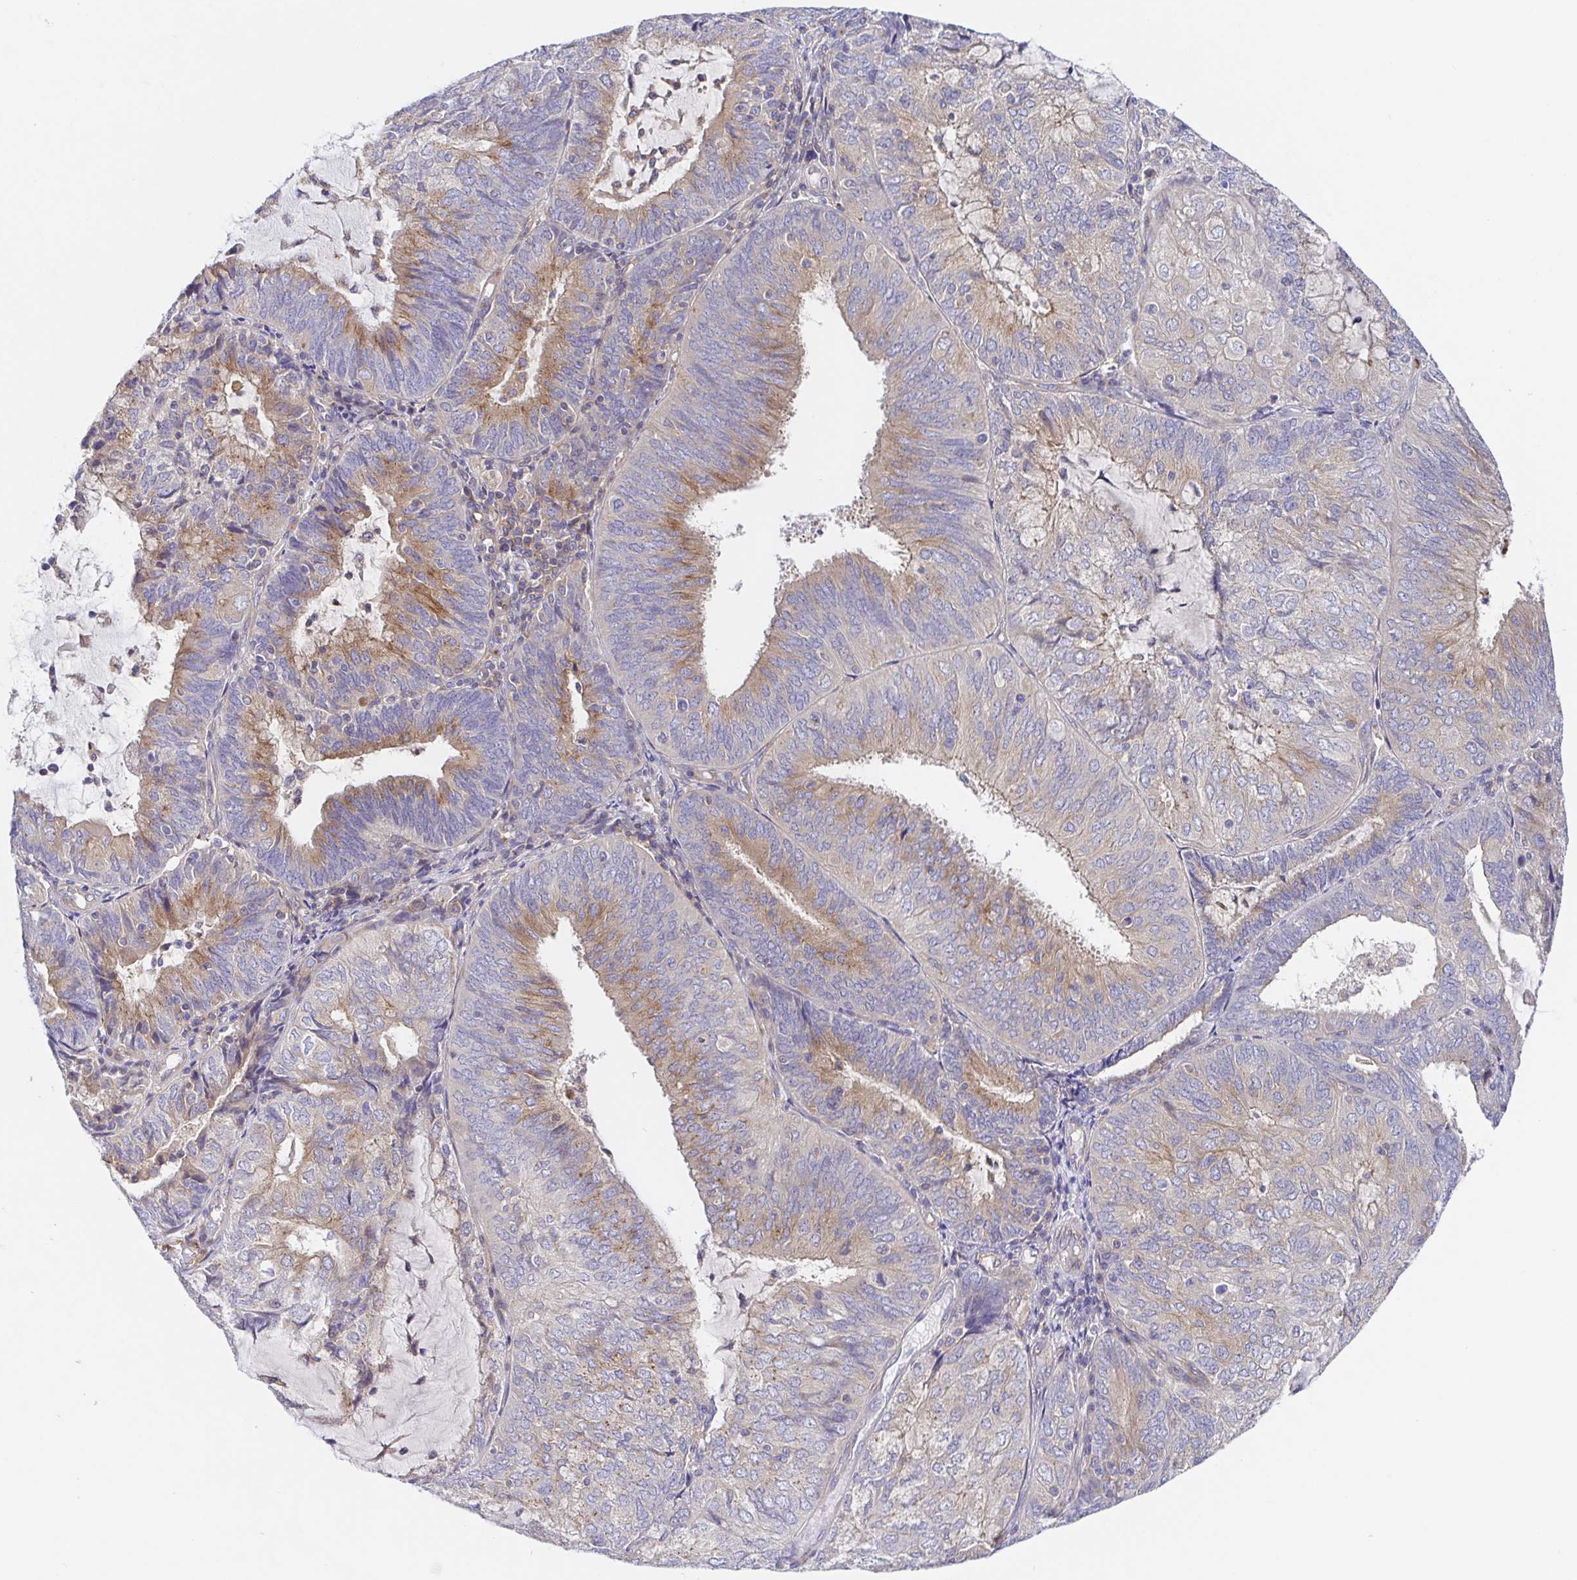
{"staining": {"intensity": "moderate", "quantity": "<25%", "location": "cytoplasmic/membranous"}, "tissue": "endometrial cancer", "cell_type": "Tumor cells", "image_type": "cancer", "snomed": [{"axis": "morphology", "description": "Adenocarcinoma, NOS"}, {"axis": "topography", "description": "Endometrium"}], "caption": "Moderate cytoplasmic/membranous protein expression is seen in about <25% of tumor cells in endometrial cancer.", "gene": "GOLGA1", "patient": {"sex": "female", "age": 81}}